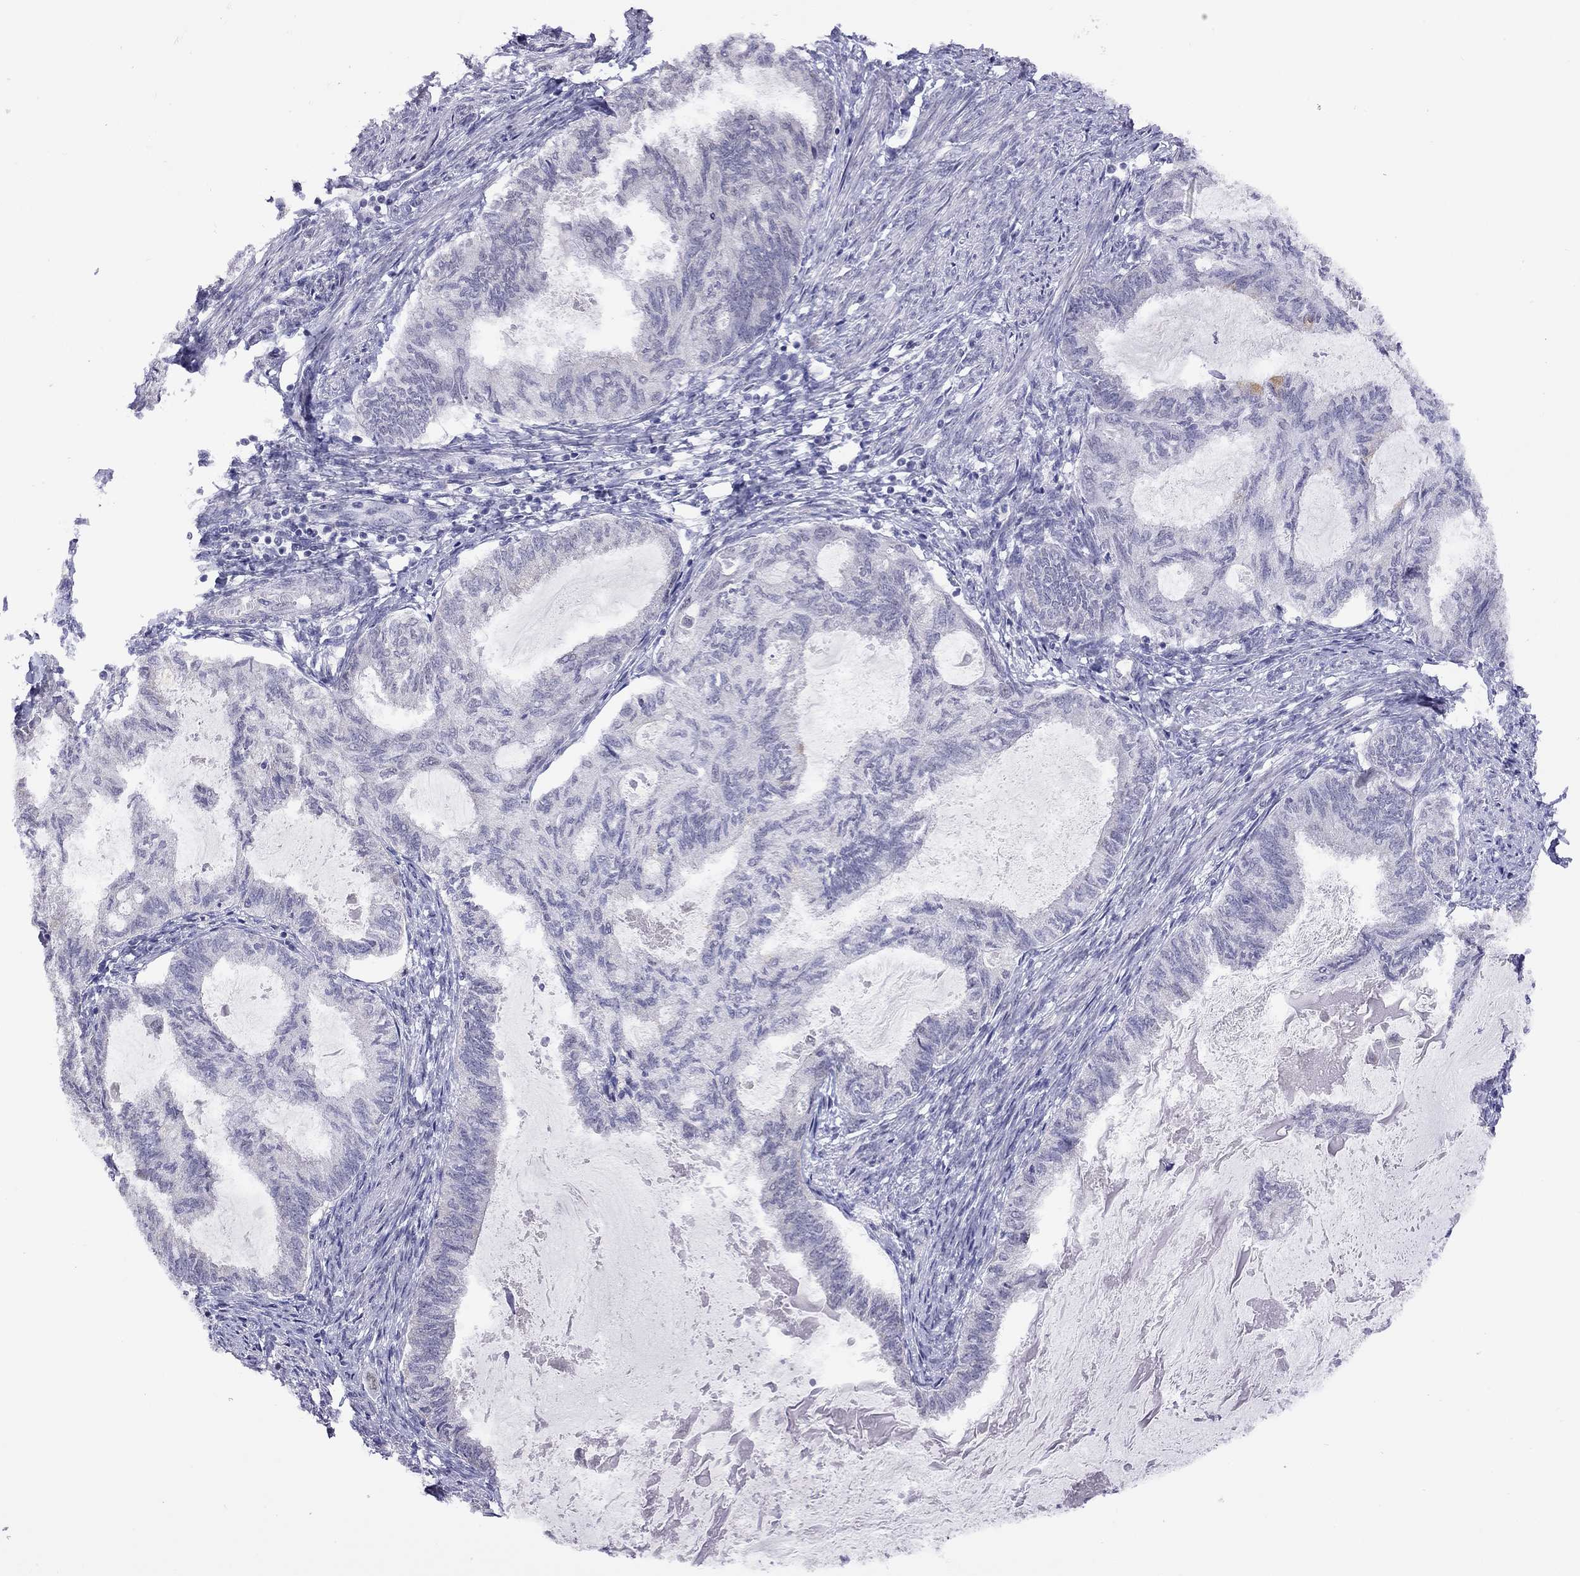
{"staining": {"intensity": "negative", "quantity": "none", "location": "none"}, "tissue": "endometrial cancer", "cell_type": "Tumor cells", "image_type": "cancer", "snomed": [{"axis": "morphology", "description": "Adenocarcinoma, NOS"}, {"axis": "topography", "description": "Endometrium"}], "caption": "High power microscopy image of an IHC micrograph of endometrial cancer, revealing no significant expression in tumor cells.", "gene": "HES5", "patient": {"sex": "female", "age": 86}}